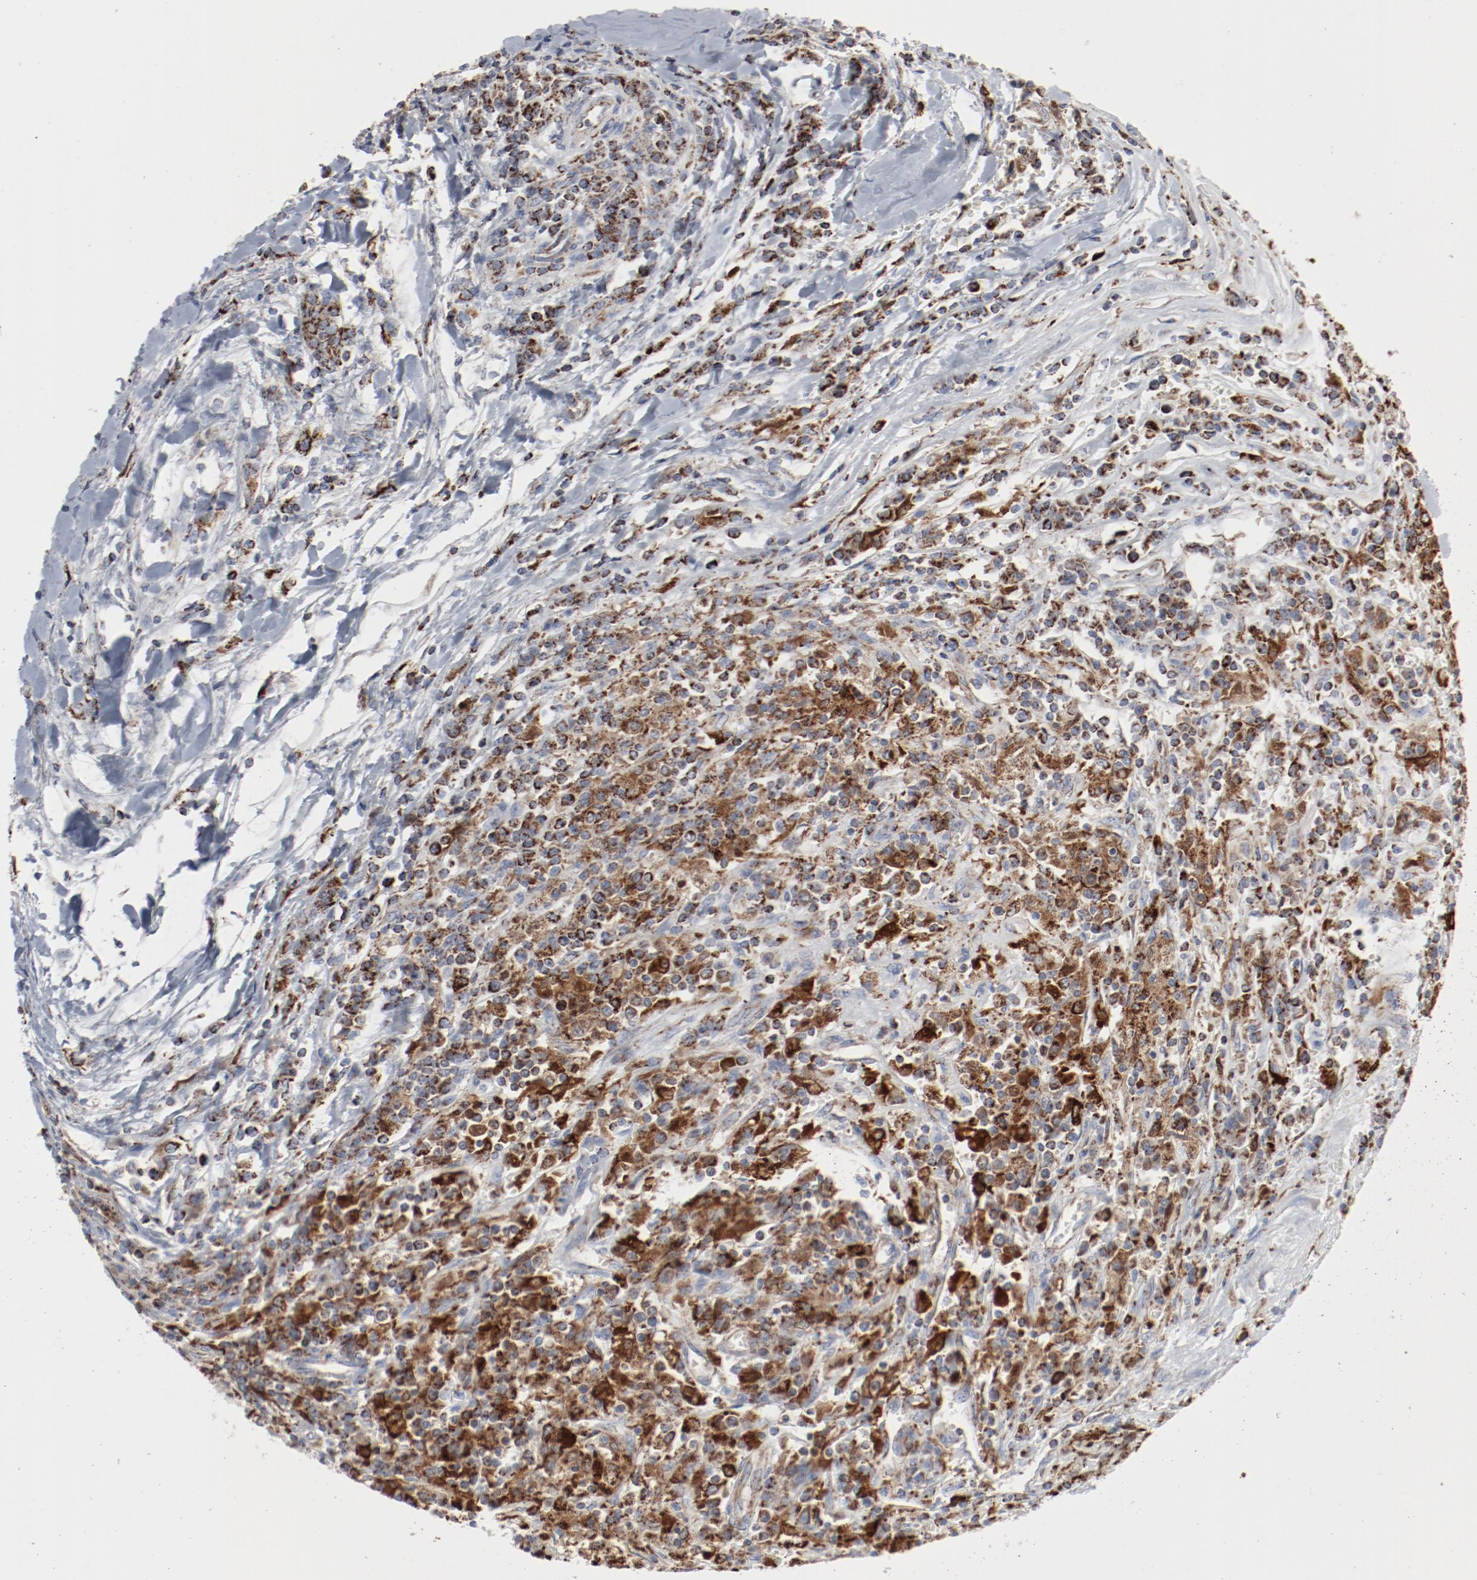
{"staining": {"intensity": "strong", "quantity": ">75%", "location": "cytoplasmic/membranous"}, "tissue": "renal cancer", "cell_type": "Tumor cells", "image_type": "cancer", "snomed": [{"axis": "morphology", "description": "Normal tissue, NOS"}, {"axis": "morphology", "description": "Adenocarcinoma, NOS"}, {"axis": "topography", "description": "Kidney"}], "caption": "Immunohistochemical staining of renal cancer exhibits high levels of strong cytoplasmic/membranous protein positivity in about >75% of tumor cells.", "gene": "SETD3", "patient": {"sex": "male", "age": 71}}